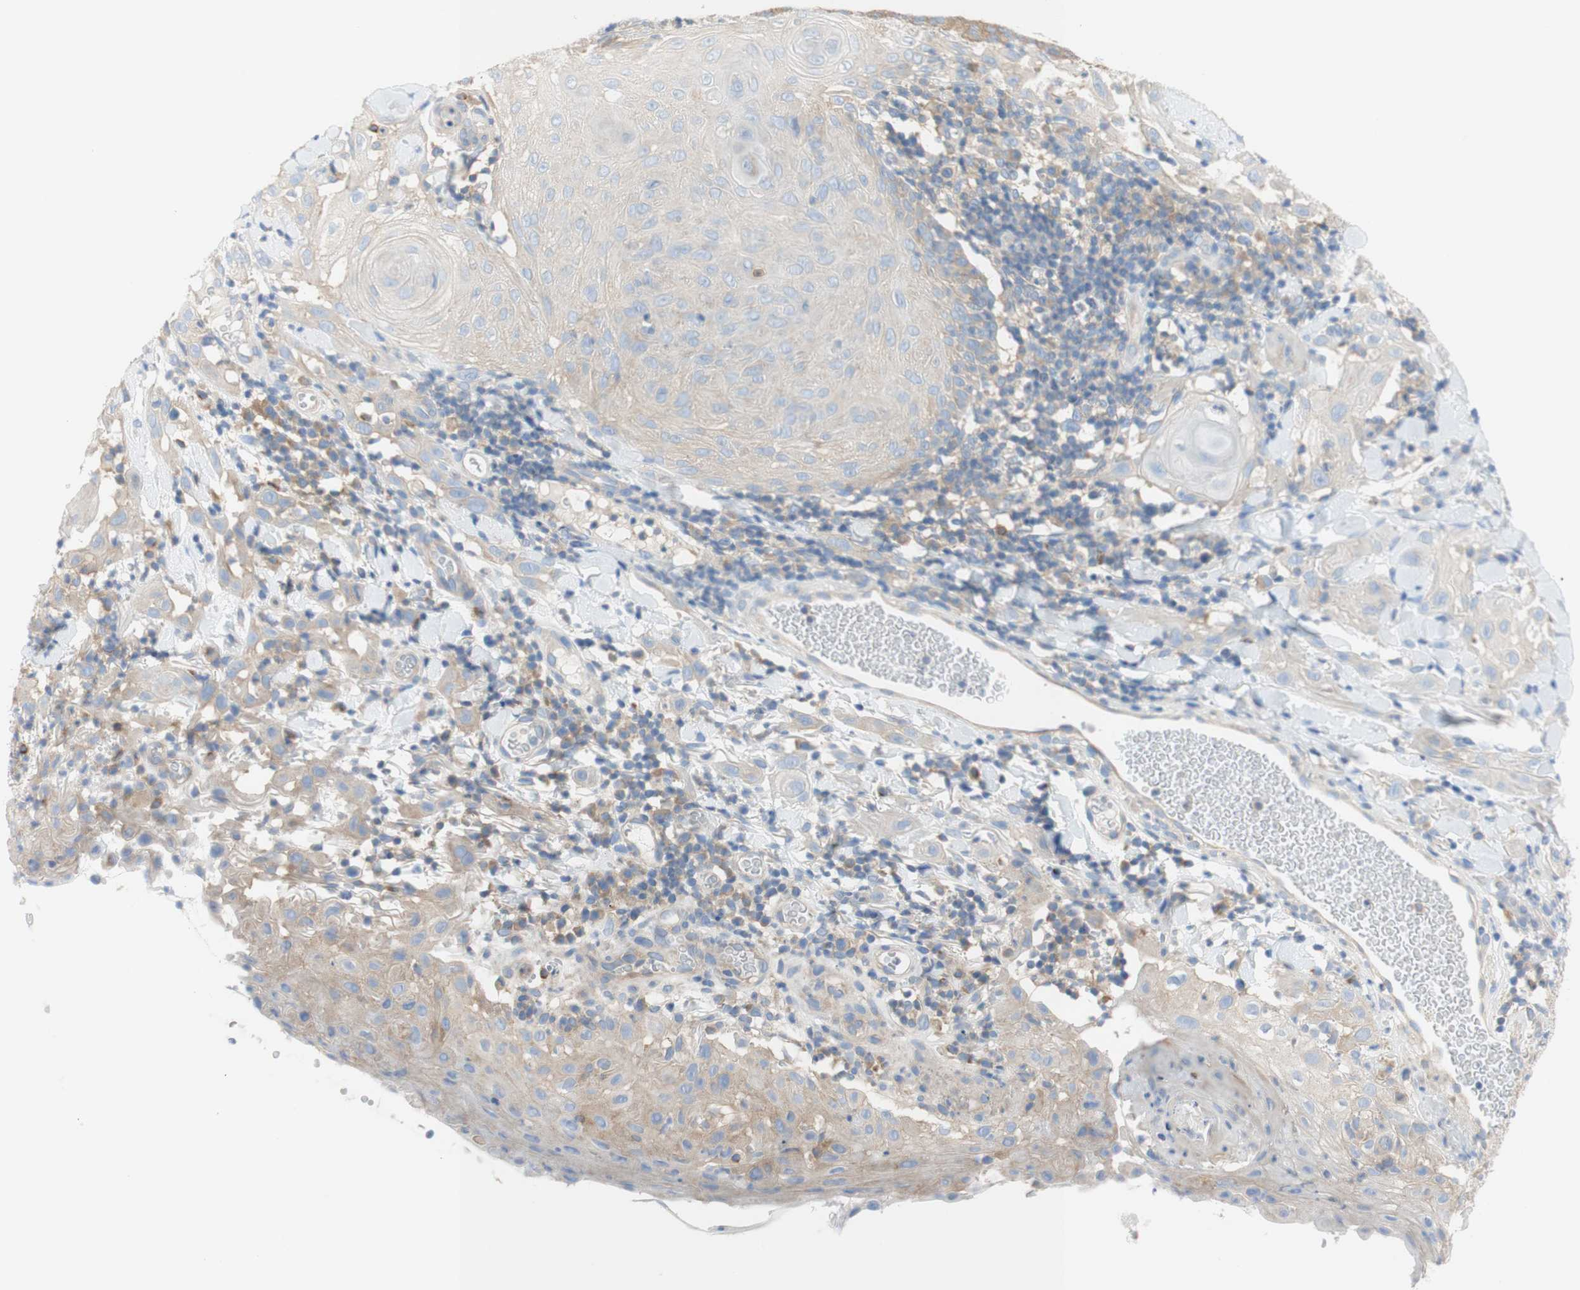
{"staining": {"intensity": "moderate", "quantity": ">75%", "location": "cytoplasmic/membranous"}, "tissue": "skin cancer", "cell_type": "Tumor cells", "image_type": "cancer", "snomed": [{"axis": "morphology", "description": "Squamous cell carcinoma, NOS"}, {"axis": "topography", "description": "Skin"}], "caption": "Immunohistochemical staining of human skin cancer (squamous cell carcinoma) demonstrates medium levels of moderate cytoplasmic/membranous positivity in approximately >75% of tumor cells.", "gene": "ATP2B1", "patient": {"sex": "male", "age": 24}}